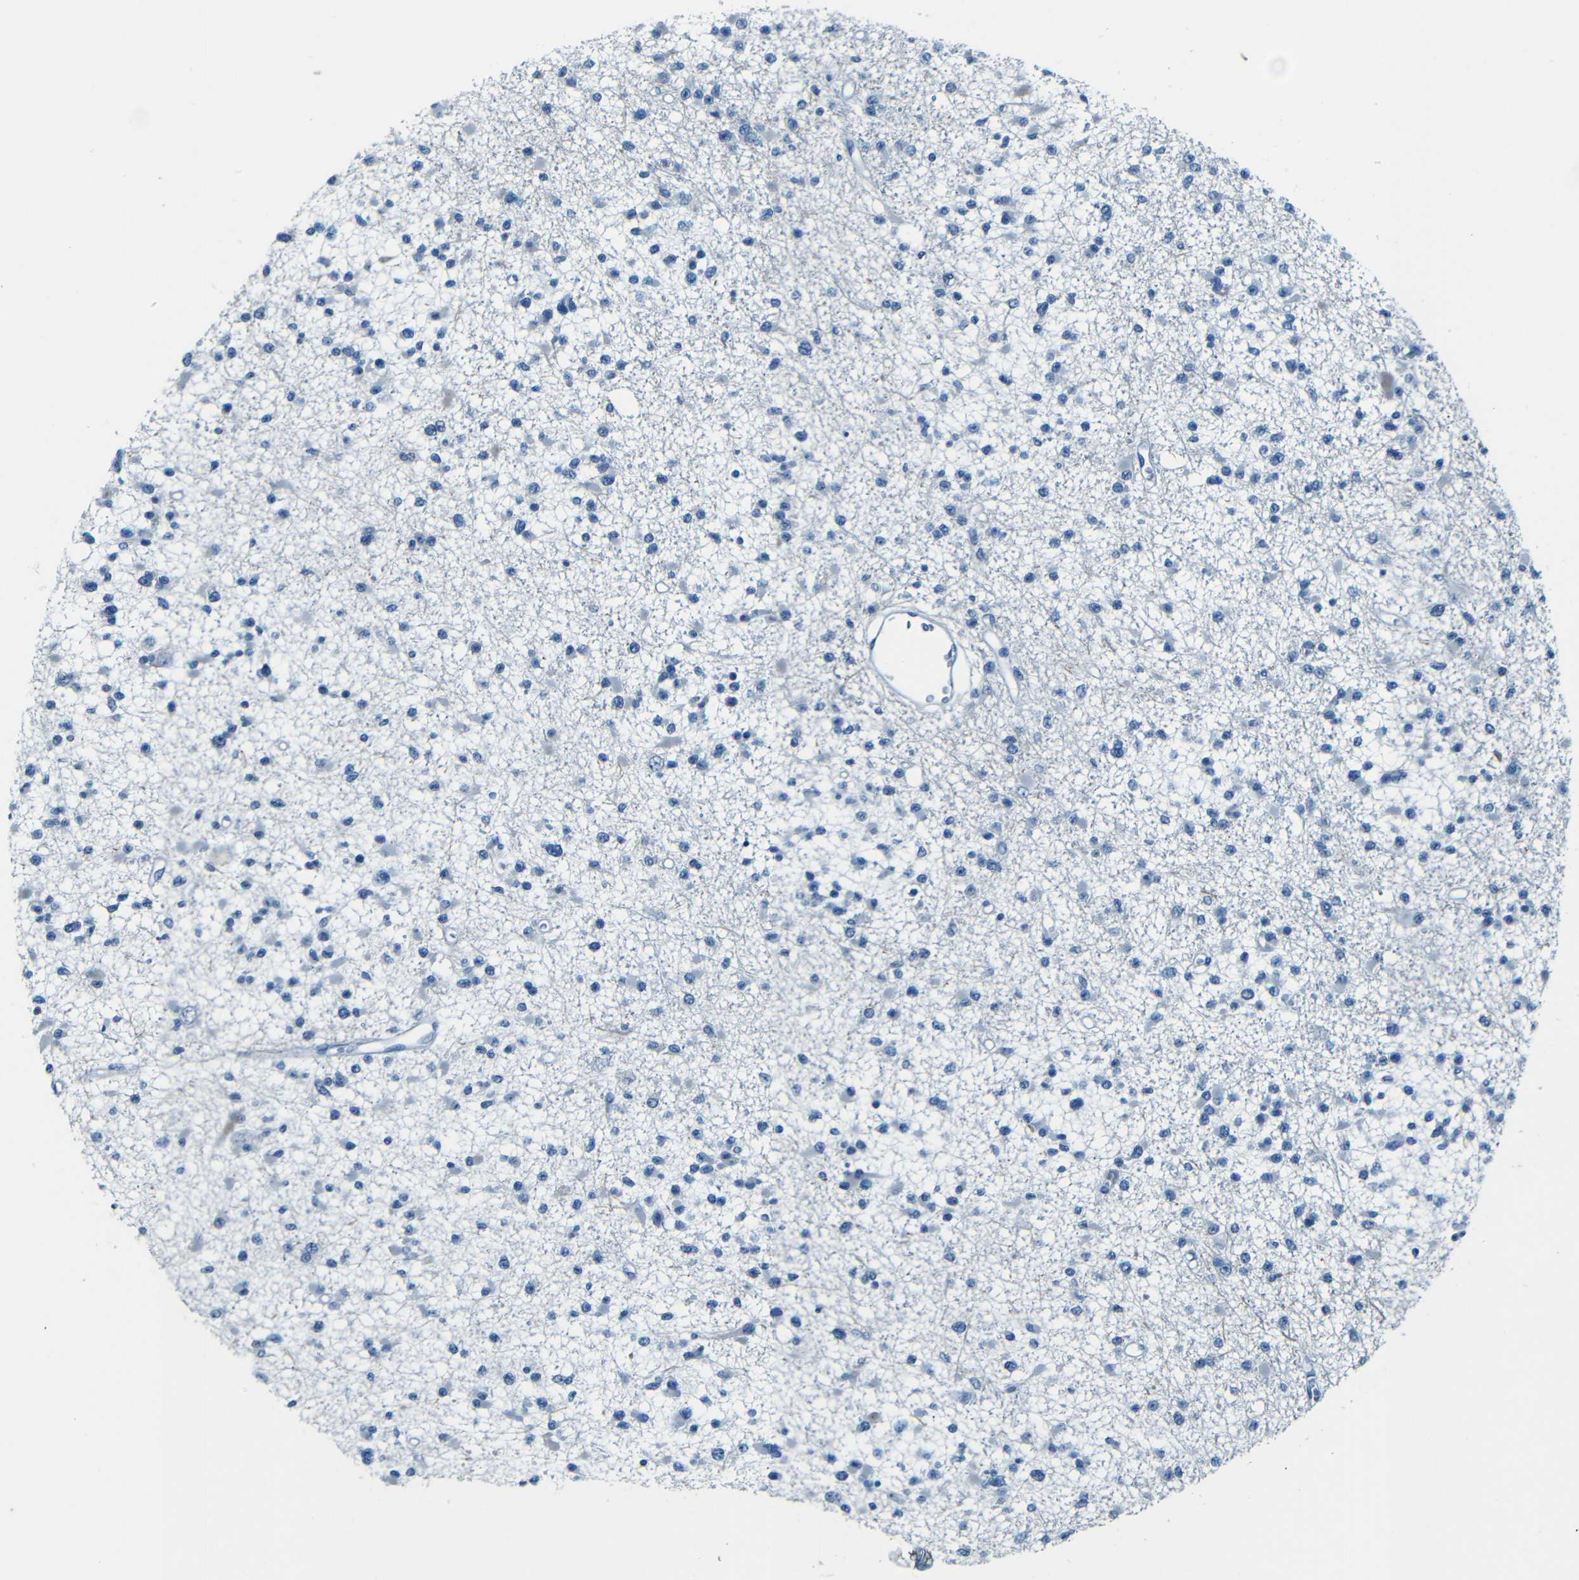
{"staining": {"intensity": "negative", "quantity": "none", "location": "none"}, "tissue": "glioma", "cell_type": "Tumor cells", "image_type": "cancer", "snomed": [{"axis": "morphology", "description": "Glioma, malignant, Low grade"}, {"axis": "topography", "description": "Brain"}], "caption": "Immunohistochemistry (IHC) of human malignant glioma (low-grade) reveals no positivity in tumor cells.", "gene": "ZMAT1", "patient": {"sex": "female", "age": 22}}